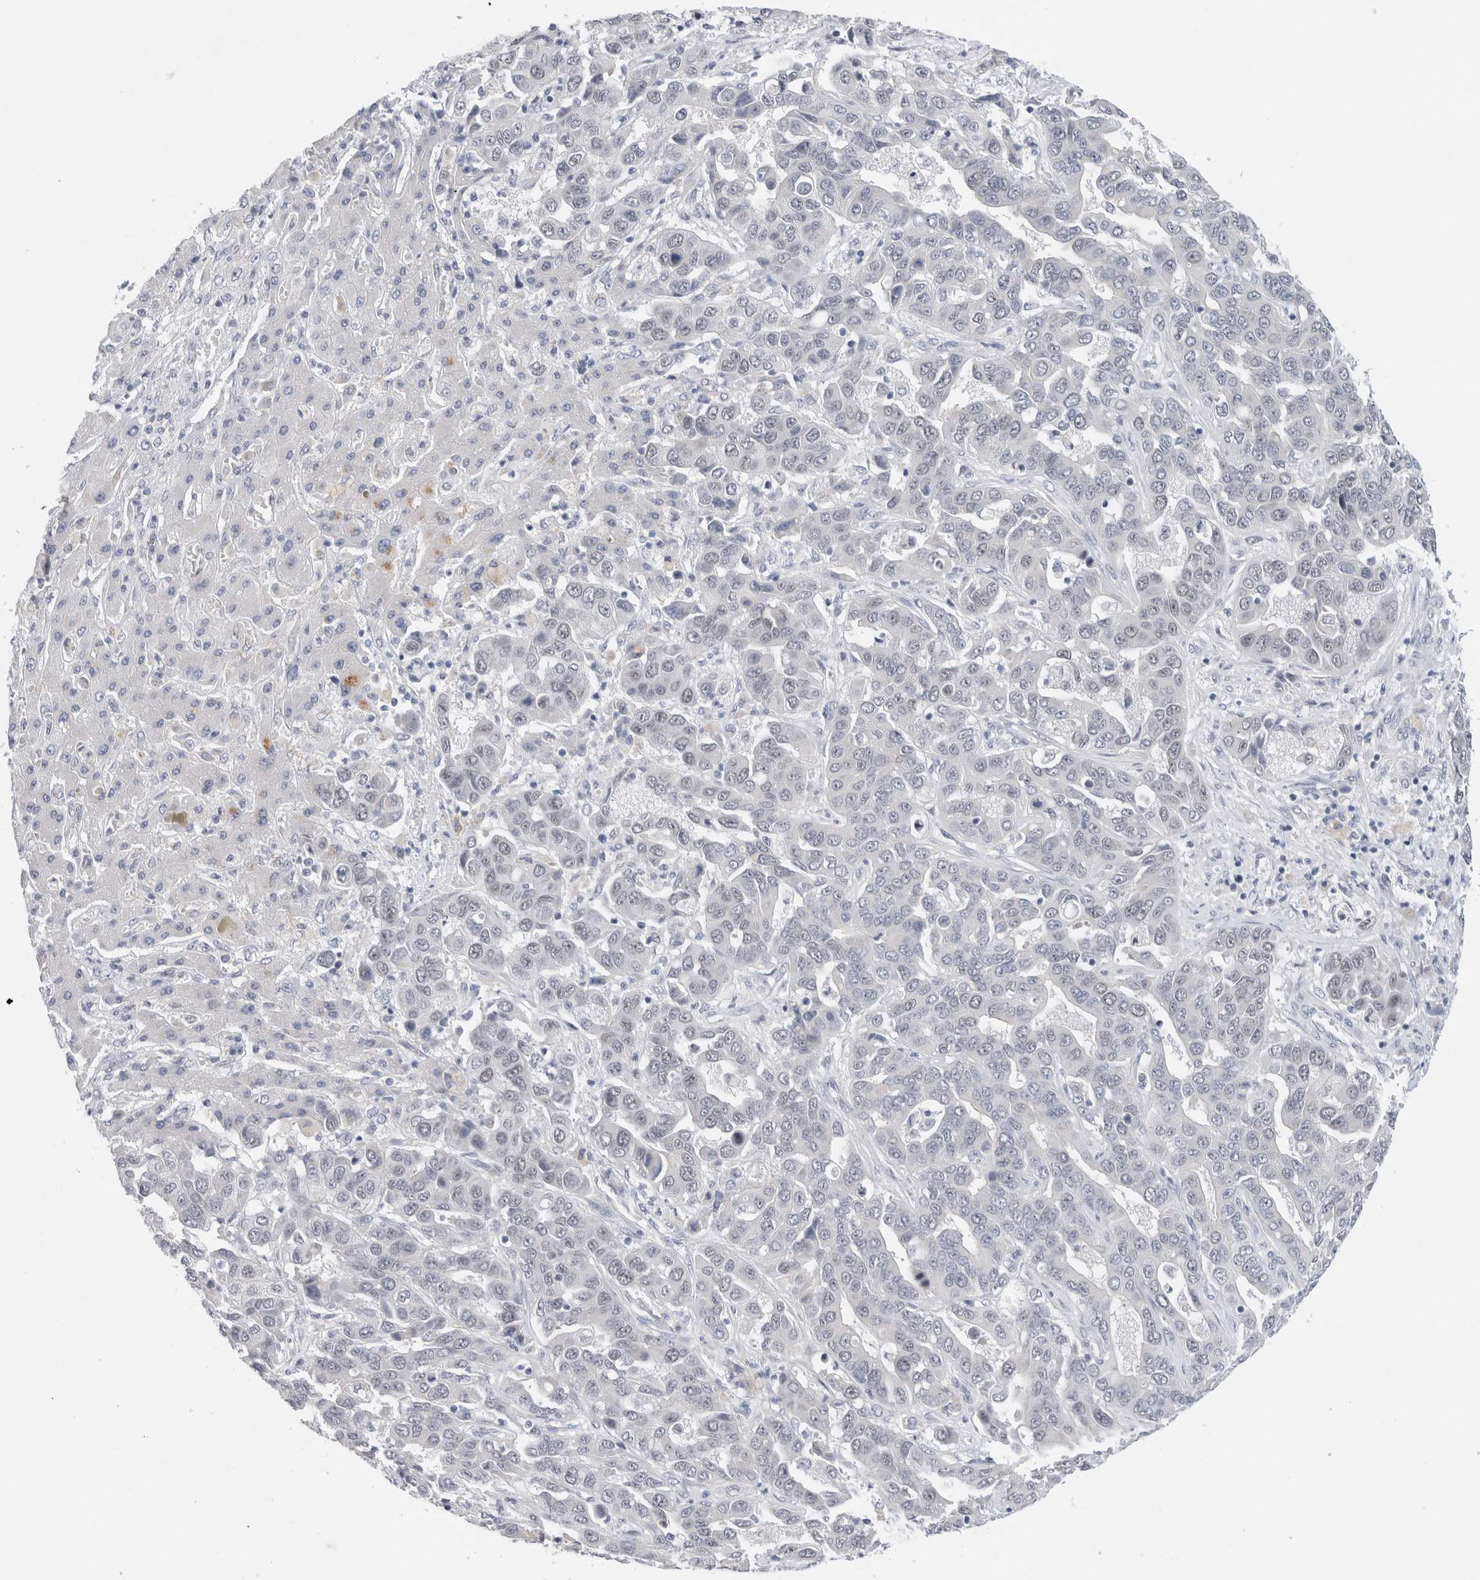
{"staining": {"intensity": "negative", "quantity": "none", "location": "none"}, "tissue": "liver cancer", "cell_type": "Tumor cells", "image_type": "cancer", "snomed": [{"axis": "morphology", "description": "Cholangiocarcinoma"}, {"axis": "topography", "description": "Liver"}], "caption": "DAB immunohistochemical staining of cholangiocarcinoma (liver) displays no significant staining in tumor cells. The staining is performed using DAB brown chromogen with nuclei counter-stained in using hematoxylin.", "gene": "KNL1", "patient": {"sex": "female", "age": 52}}